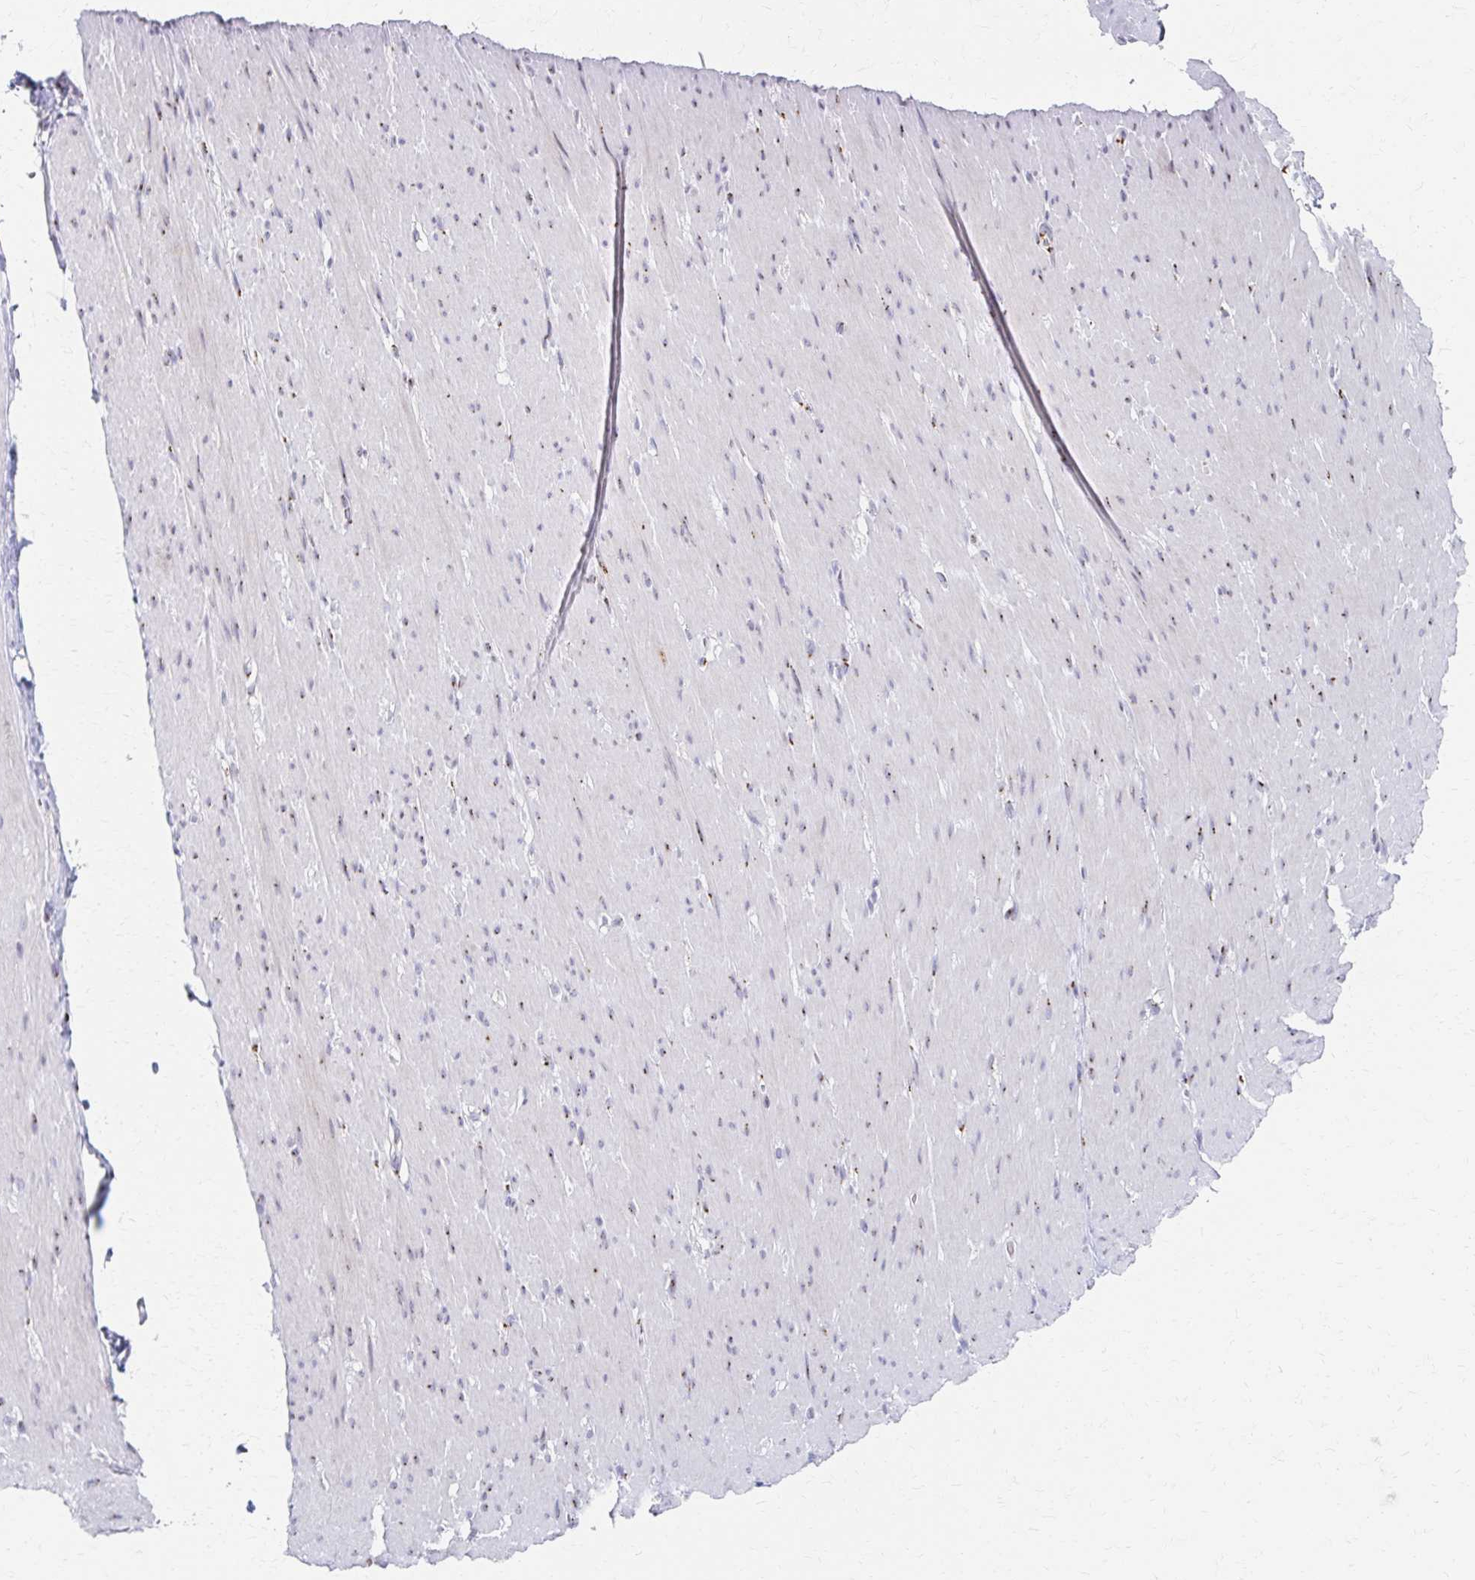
{"staining": {"intensity": "moderate", "quantity": "<25%", "location": "cytoplasmic/membranous"}, "tissue": "smooth muscle", "cell_type": "Smooth muscle cells", "image_type": "normal", "snomed": [{"axis": "morphology", "description": "Normal tissue, NOS"}, {"axis": "topography", "description": "Smooth muscle"}, {"axis": "topography", "description": "Rectum"}], "caption": "The micrograph demonstrates staining of unremarkable smooth muscle, revealing moderate cytoplasmic/membranous protein positivity (brown color) within smooth muscle cells.", "gene": "ENSG00000254692", "patient": {"sex": "male", "age": 53}}